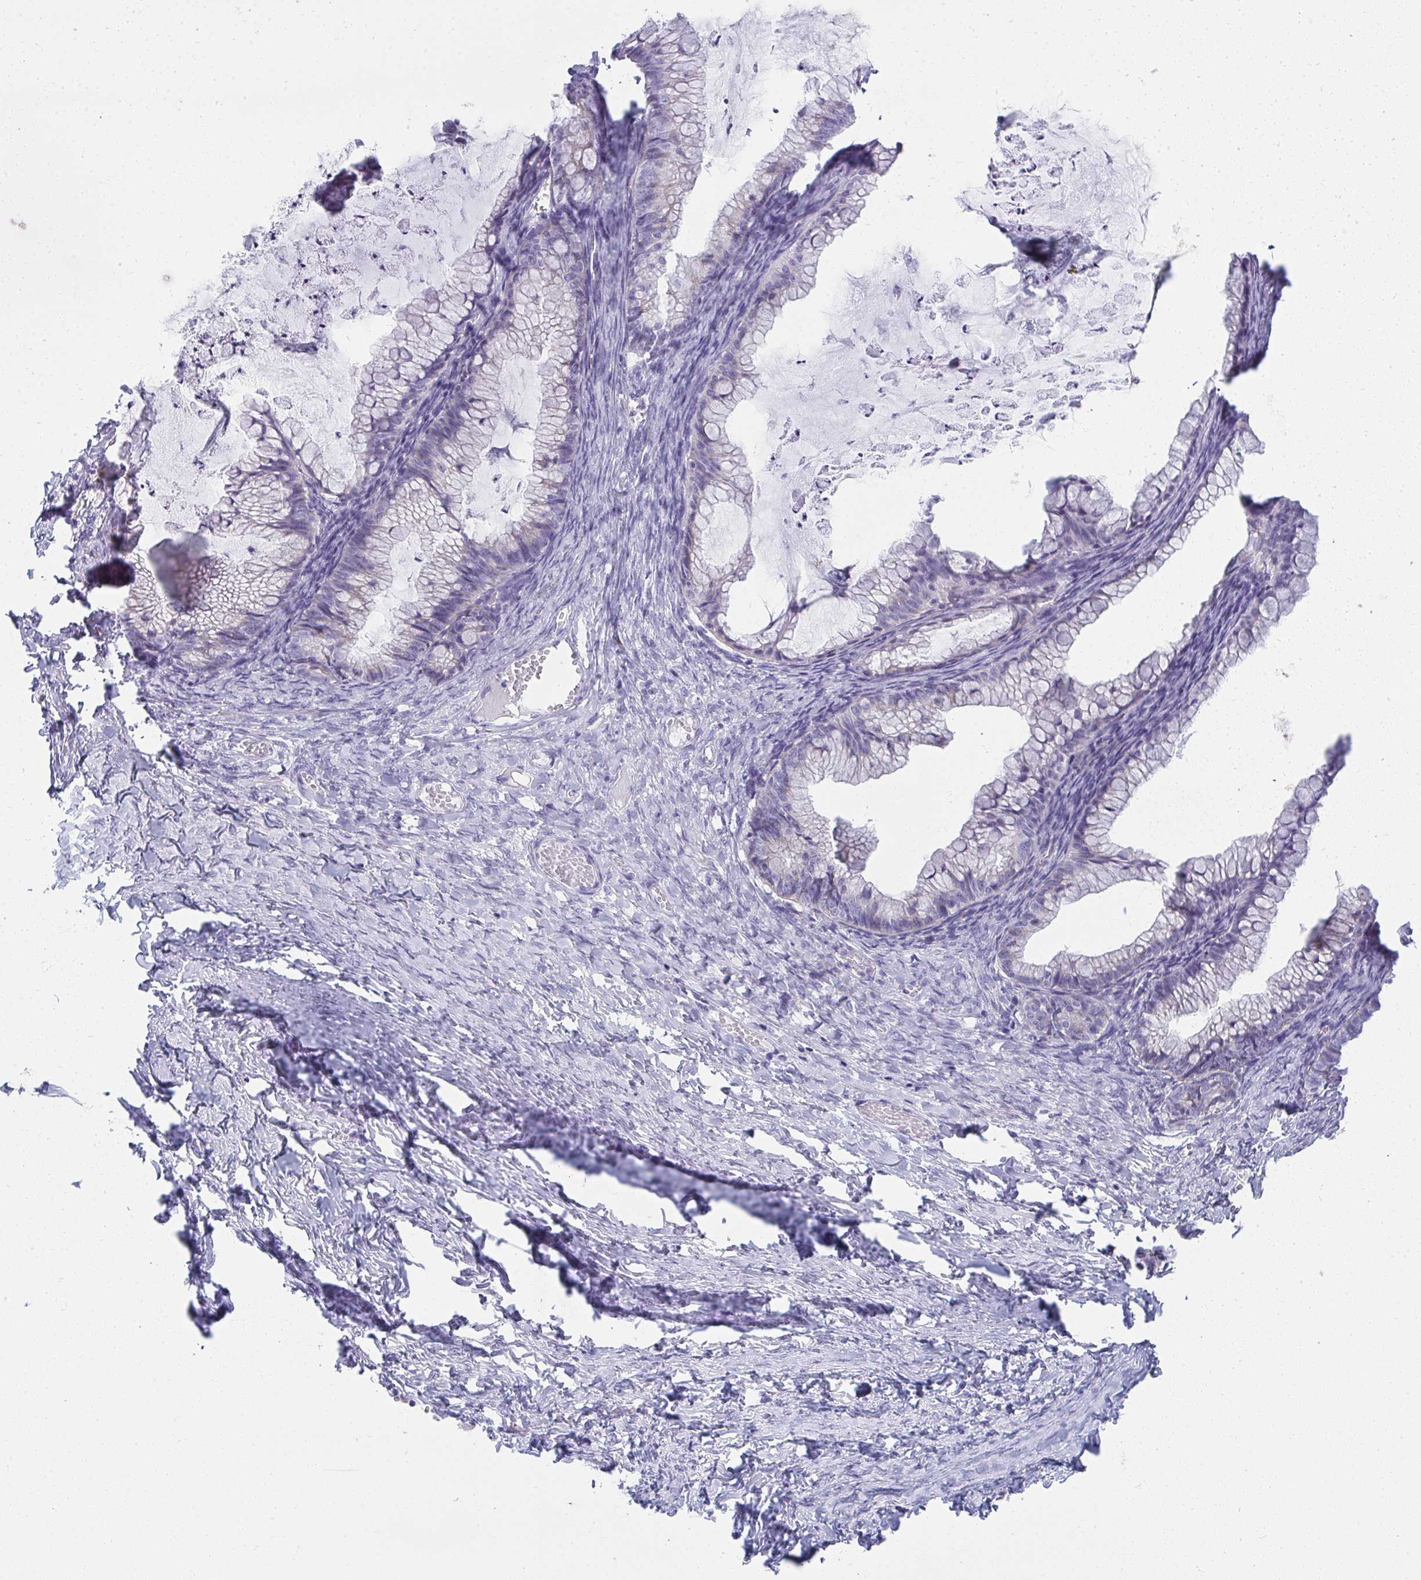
{"staining": {"intensity": "negative", "quantity": "none", "location": "none"}, "tissue": "ovarian cancer", "cell_type": "Tumor cells", "image_type": "cancer", "snomed": [{"axis": "morphology", "description": "Cystadenocarcinoma, mucinous, NOS"}, {"axis": "topography", "description": "Ovary"}], "caption": "DAB (3,3'-diaminobenzidine) immunohistochemical staining of human mucinous cystadenocarcinoma (ovarian) shows no significant expression in tumor cells.", "gene": "PUS7L", "patient": {"sex": "female", "age": 35}}